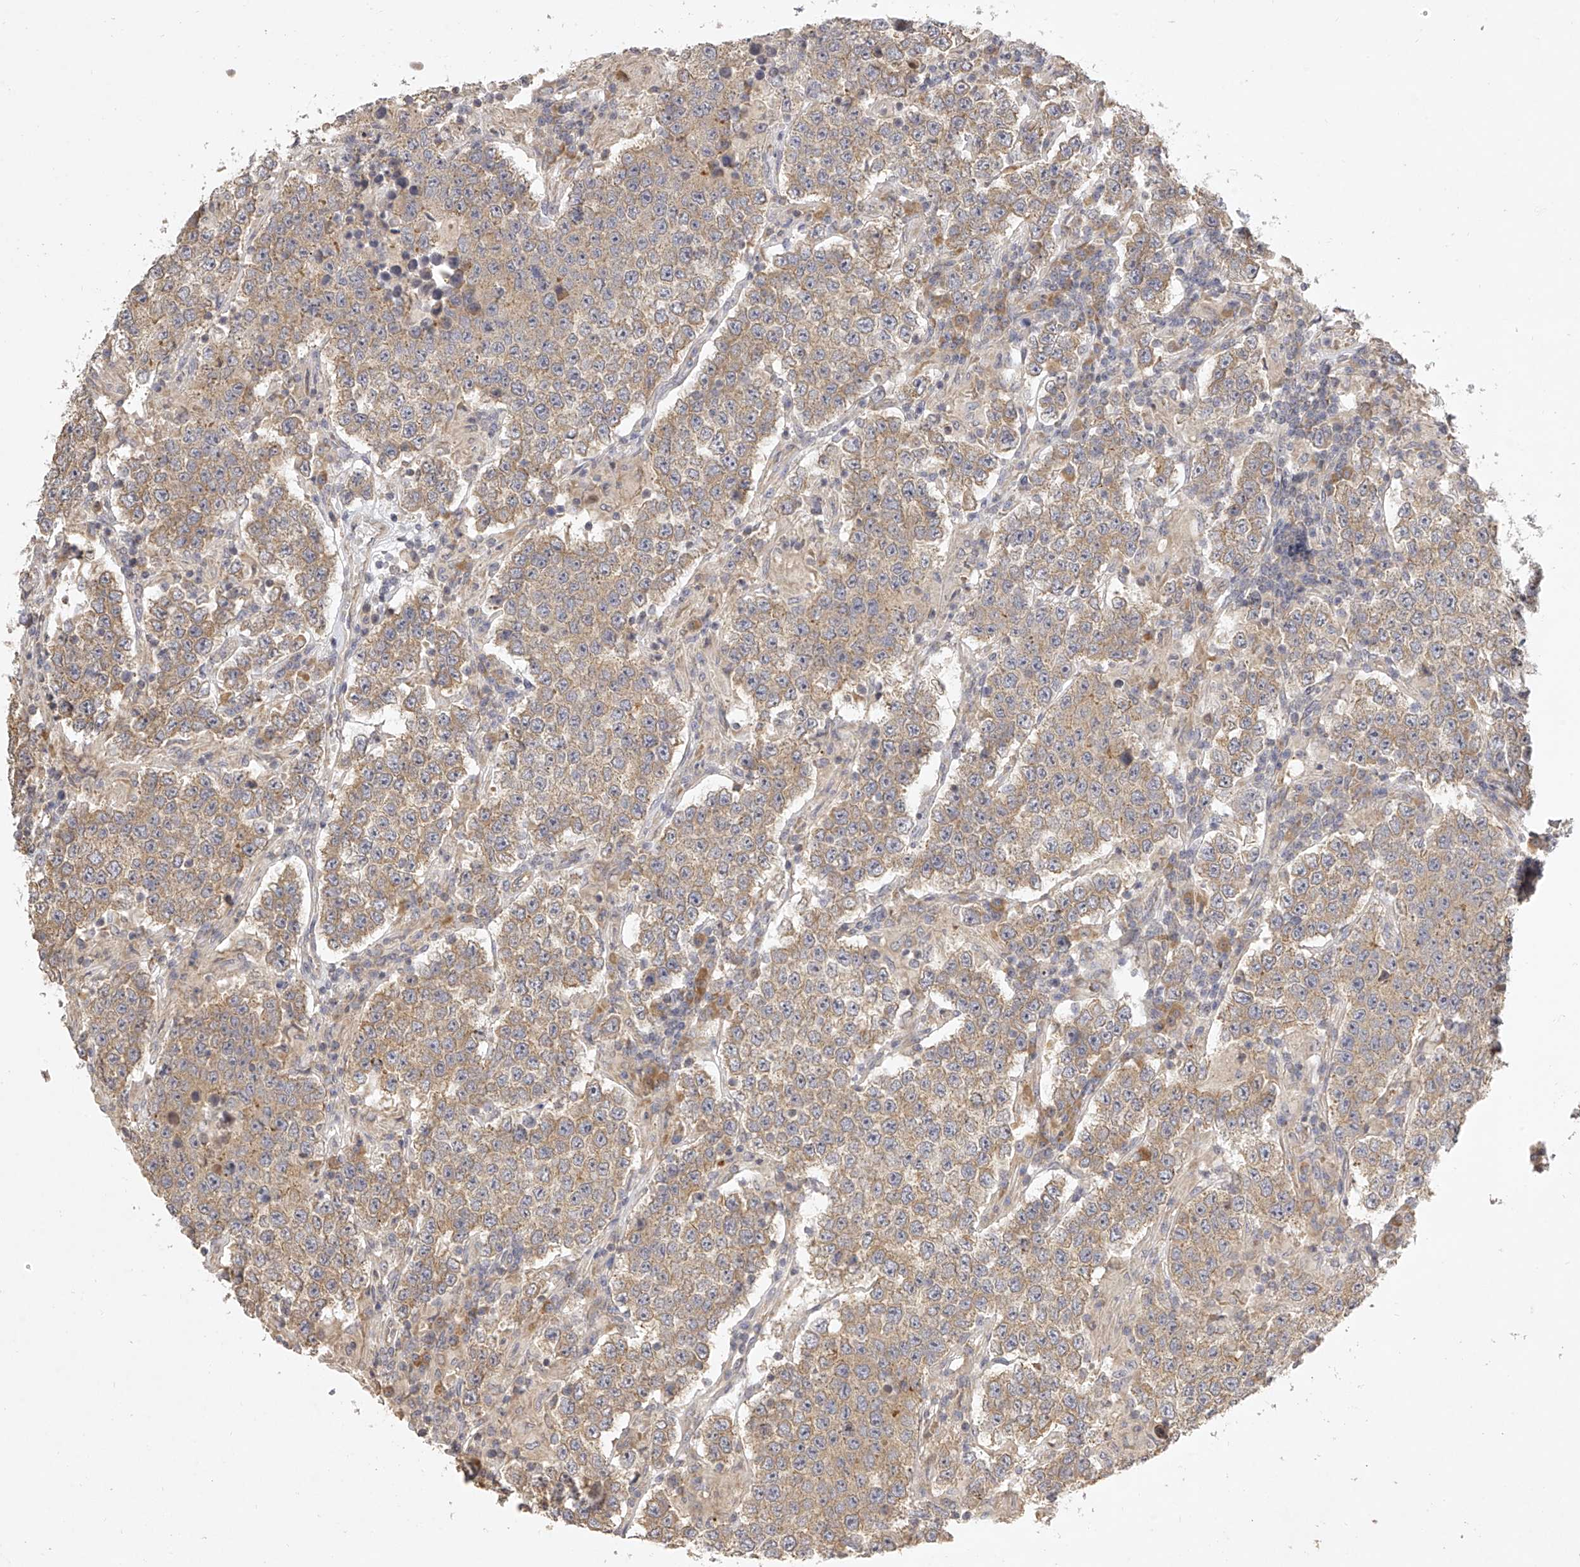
{"staining": {"intensity": "moderate", "quantity": "25%-75%", "location": "cytoplasmic/membranous"}, "tissue": "testis cancer", "cell_type": "Tumor cells", "image_type": "cancer", "snomed": [{"axis": "morphology", "description": "Normal tissue, NOS"}, {"axis": "morphology", "description": "Urothelial carcinoma, High grade"}, {"axis": "morphology", "description": "Seminoma, NOS"}, {"axis": "morphology", "description": "Carcinoma, Embryonal, NOS"}, {"axis": "topography", "description": "Urinary bladder"}, {"axis": "topography", "description": "Testis"}], "caption": "IHC photomicrograph of neoplastic tissue: seminoma (testis) stained using IHC displays medium levels of moderate protein expression localized specifically in the cytoplasmic/membranous of tumor cells, appearing as a cytoplasmic/membranous brown color.", "gene": "DOCK9", "patient": {"sex": "male", "age": 41}}